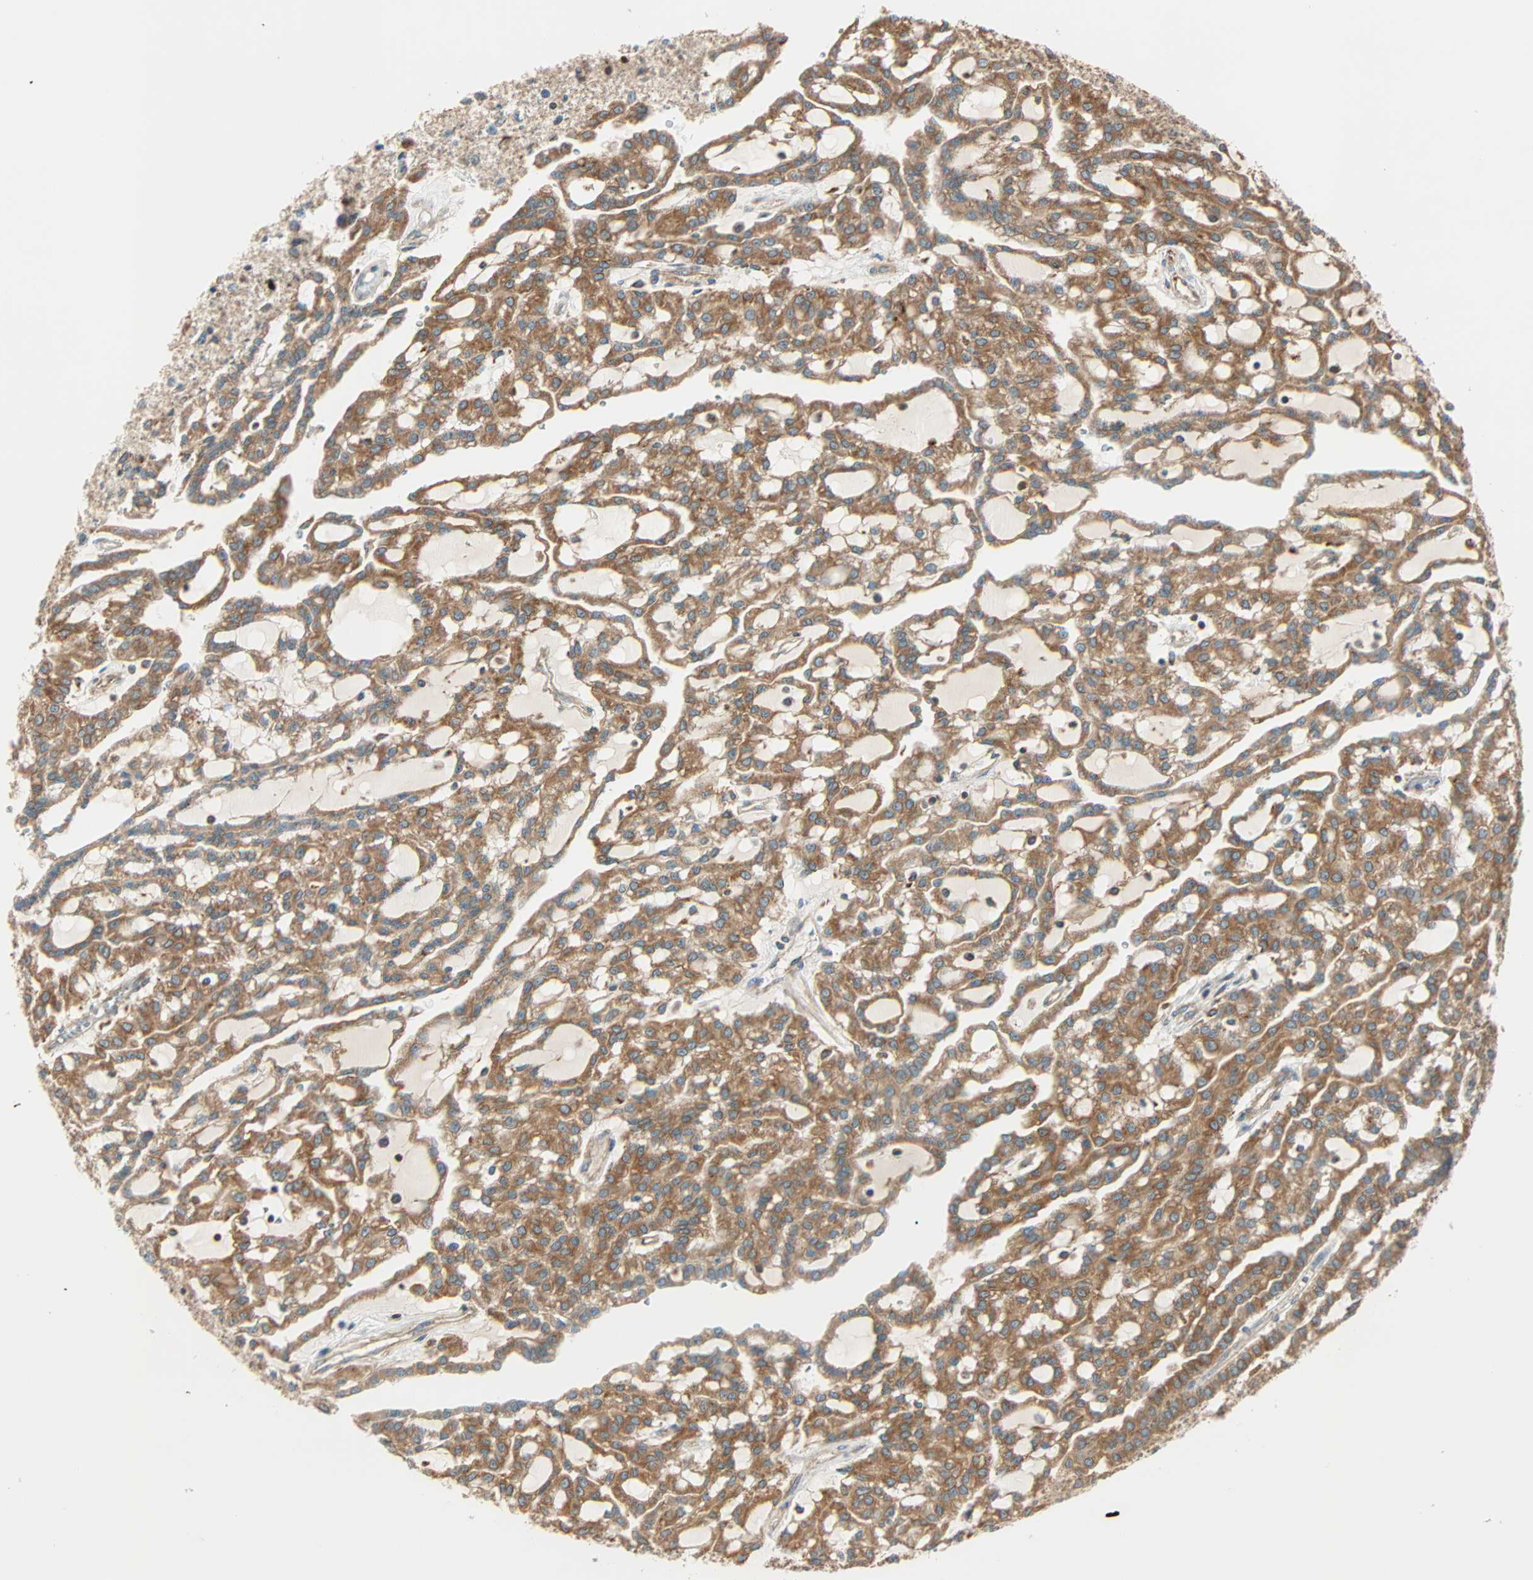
{"staining": {"intensity": "moderate", "quantity": ">75%", "location": "cytoplasmic/membranous"}, "tissue": "renal cancer", "cell_type": "Tumor cells", "image_type": "cancer", "snomed": [{"axis": "morphology", "description": "Adenocarcinoma, NOS"}, {"axis": "topography", "description": "Kidney"}], "caption": "A photomicrograph showing moderate cytoplasmic/membranous staining in approximately >75% of tumor cells in renal cancer (adenocarcinoma), as visualized by brown immunohistochemical staining.", "gene": "PNPLA6", "patient": {"sex": "male", "age": 63}}